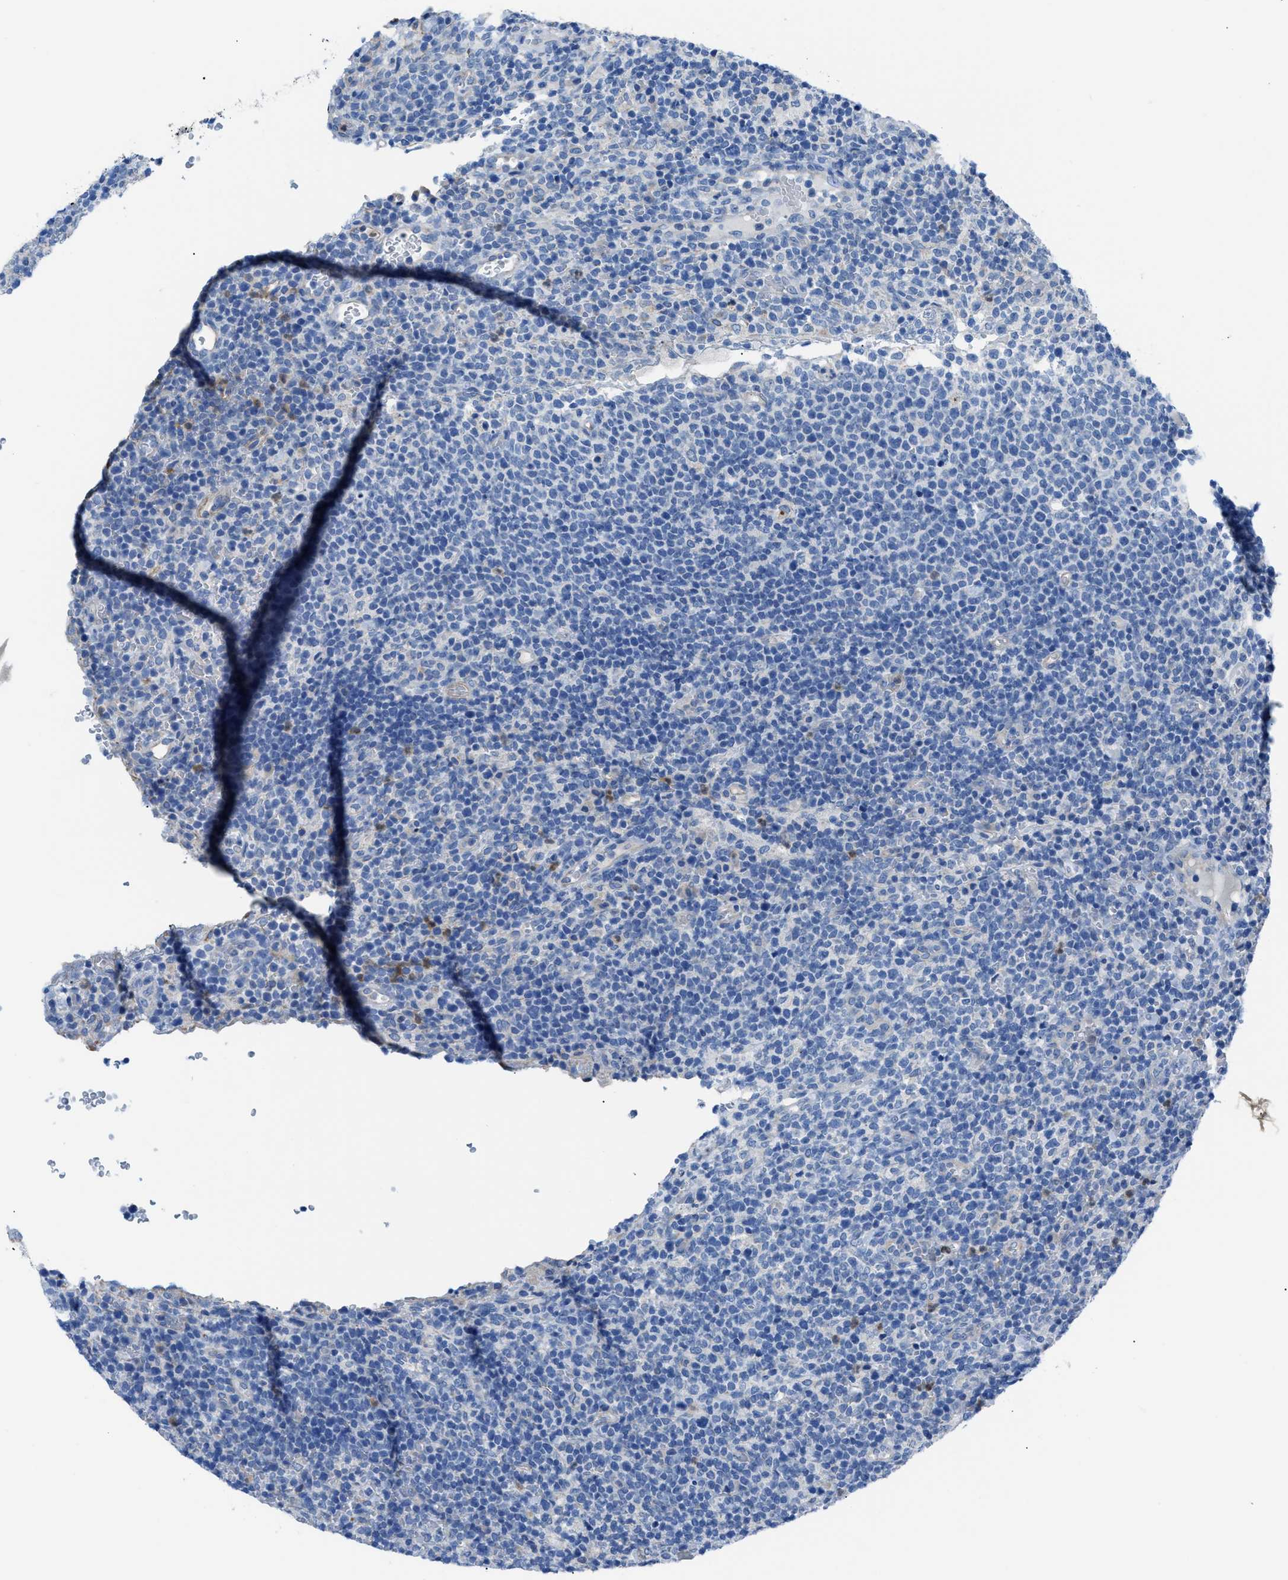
{"staining": {"intensity": "negative", "quantity": "none", "location": "none"}, "tissue": "lymphoma", "cell_type": "Tumor cells", "image_type": "cancer", "snomed": [{"axis": "morphology", "description": "Malignant lymphoma, non-Hodgkin's type, High grade"}, {"axis": "topography", "description": "Lymph node"}], "caption": "There is no significant staining in tumor cells of high-grade malignant lymphoma, non-Hodgkin's type.", "gene": "ITPR1", "patient": {"sex": "male", "age": 61}}